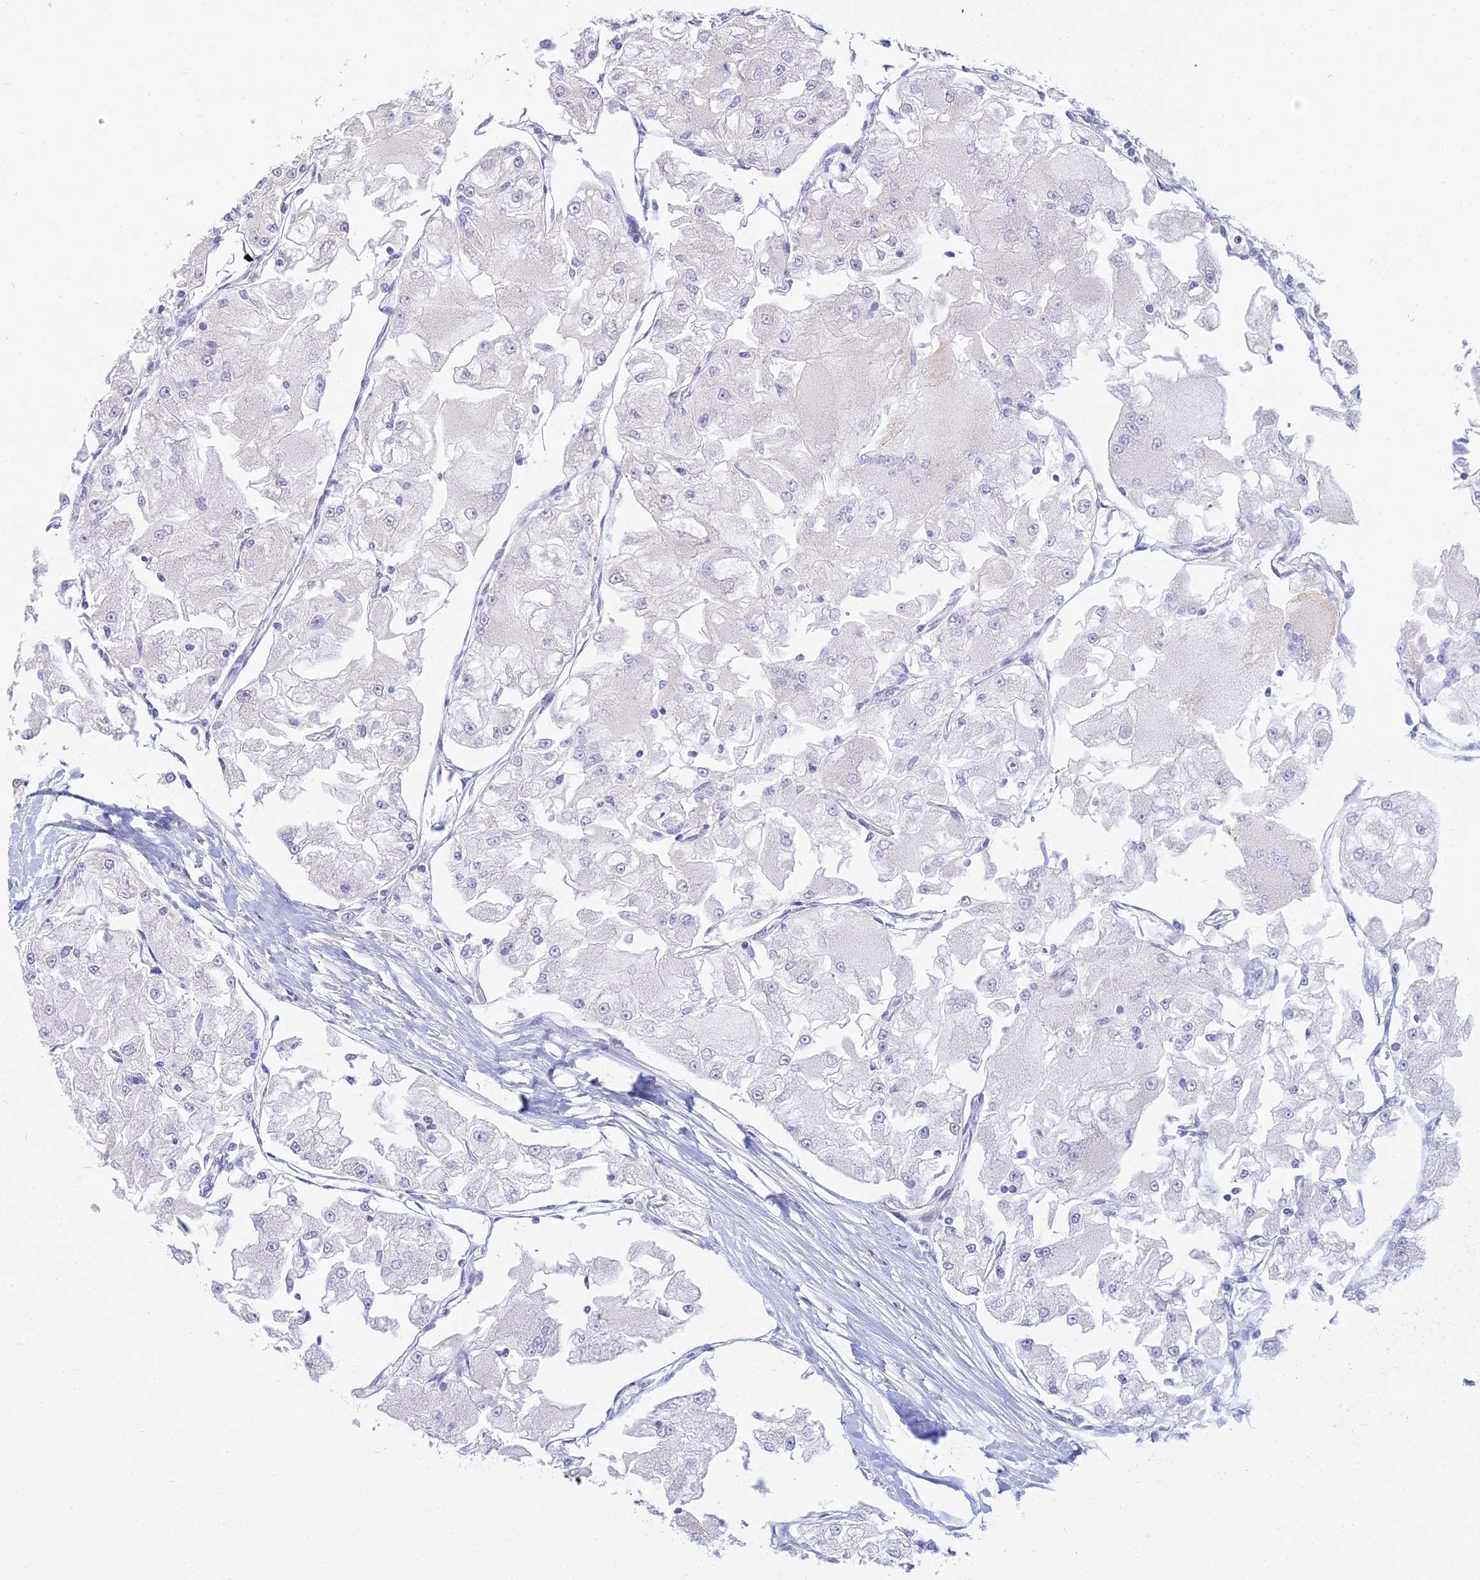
{"staining": {"intensity": "negative", "quantity": "none", "location": "none"}, "tissue": "renal cancer", "cell_type": "Tumor cells", "image_type": "cancer", "snomed": [{"axis": "morphology", "description": "Adenocarcinoma, NOS"}, {"axis": "topography", "description": "Kidney"}], "caption": "A histopathology image of human renal adenocarcinoma is negative for staining in tumor cells.", "gene": "CFAP206", "patient": {"sex": "female", "age": 72}}